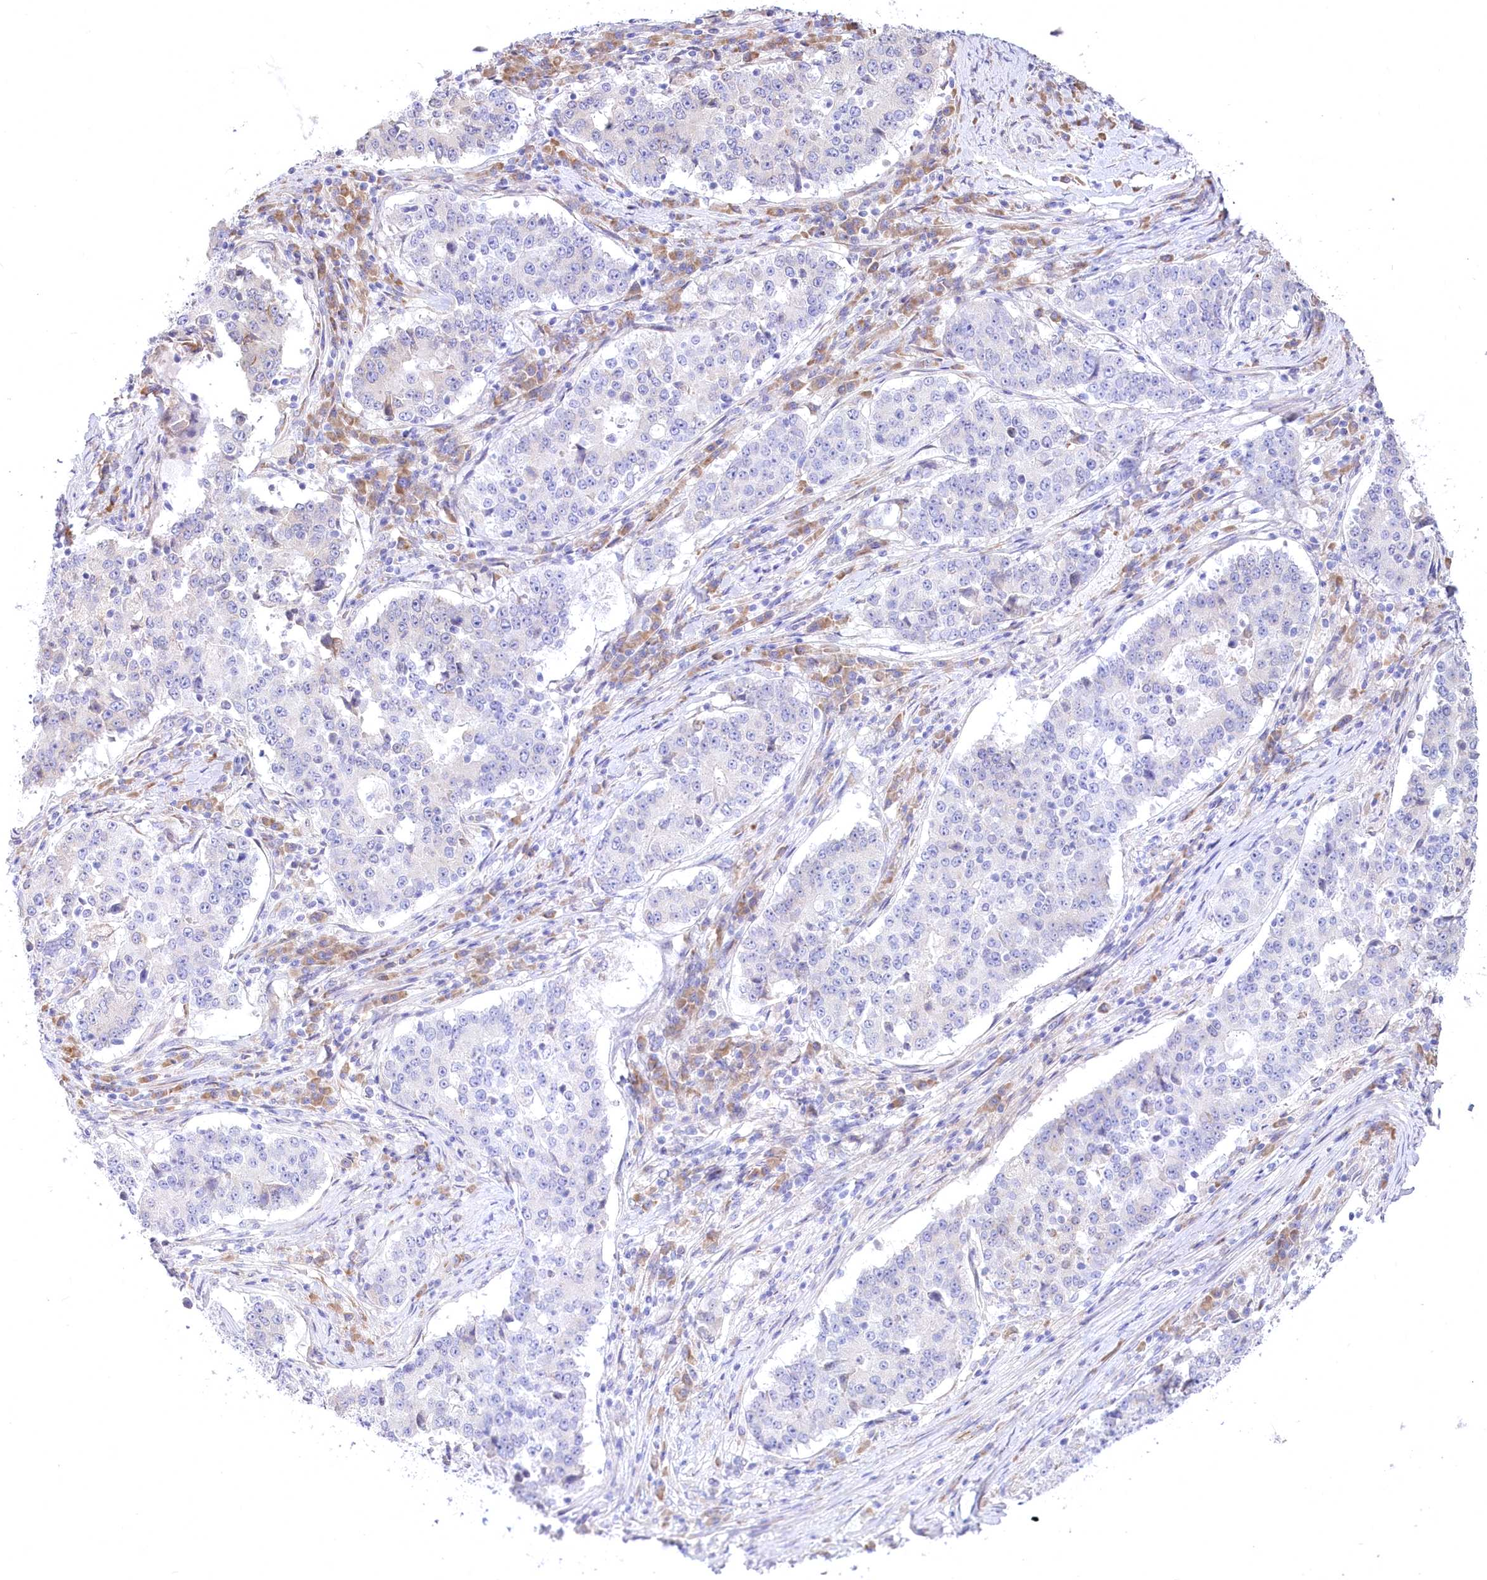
{"staining": {"intensity": "negative", "quantity": "none", "location": "none"}, "tissue": "stomach cancer", "cell_type": "Tumor cells", "image_type": "cancer", "snomed": [{"axis": "morphology", "description": "Adenocarcinoma, NOS"}, {"axis": "topography", "description": "Stomach"}], "caption": "Photomicrograph shows no significant protein positivity in tumor cells of stomach cancer. (DAB IHC, high magnification).", "gene": "STT3B", "patient": {"sex": "male", "age": 59}}